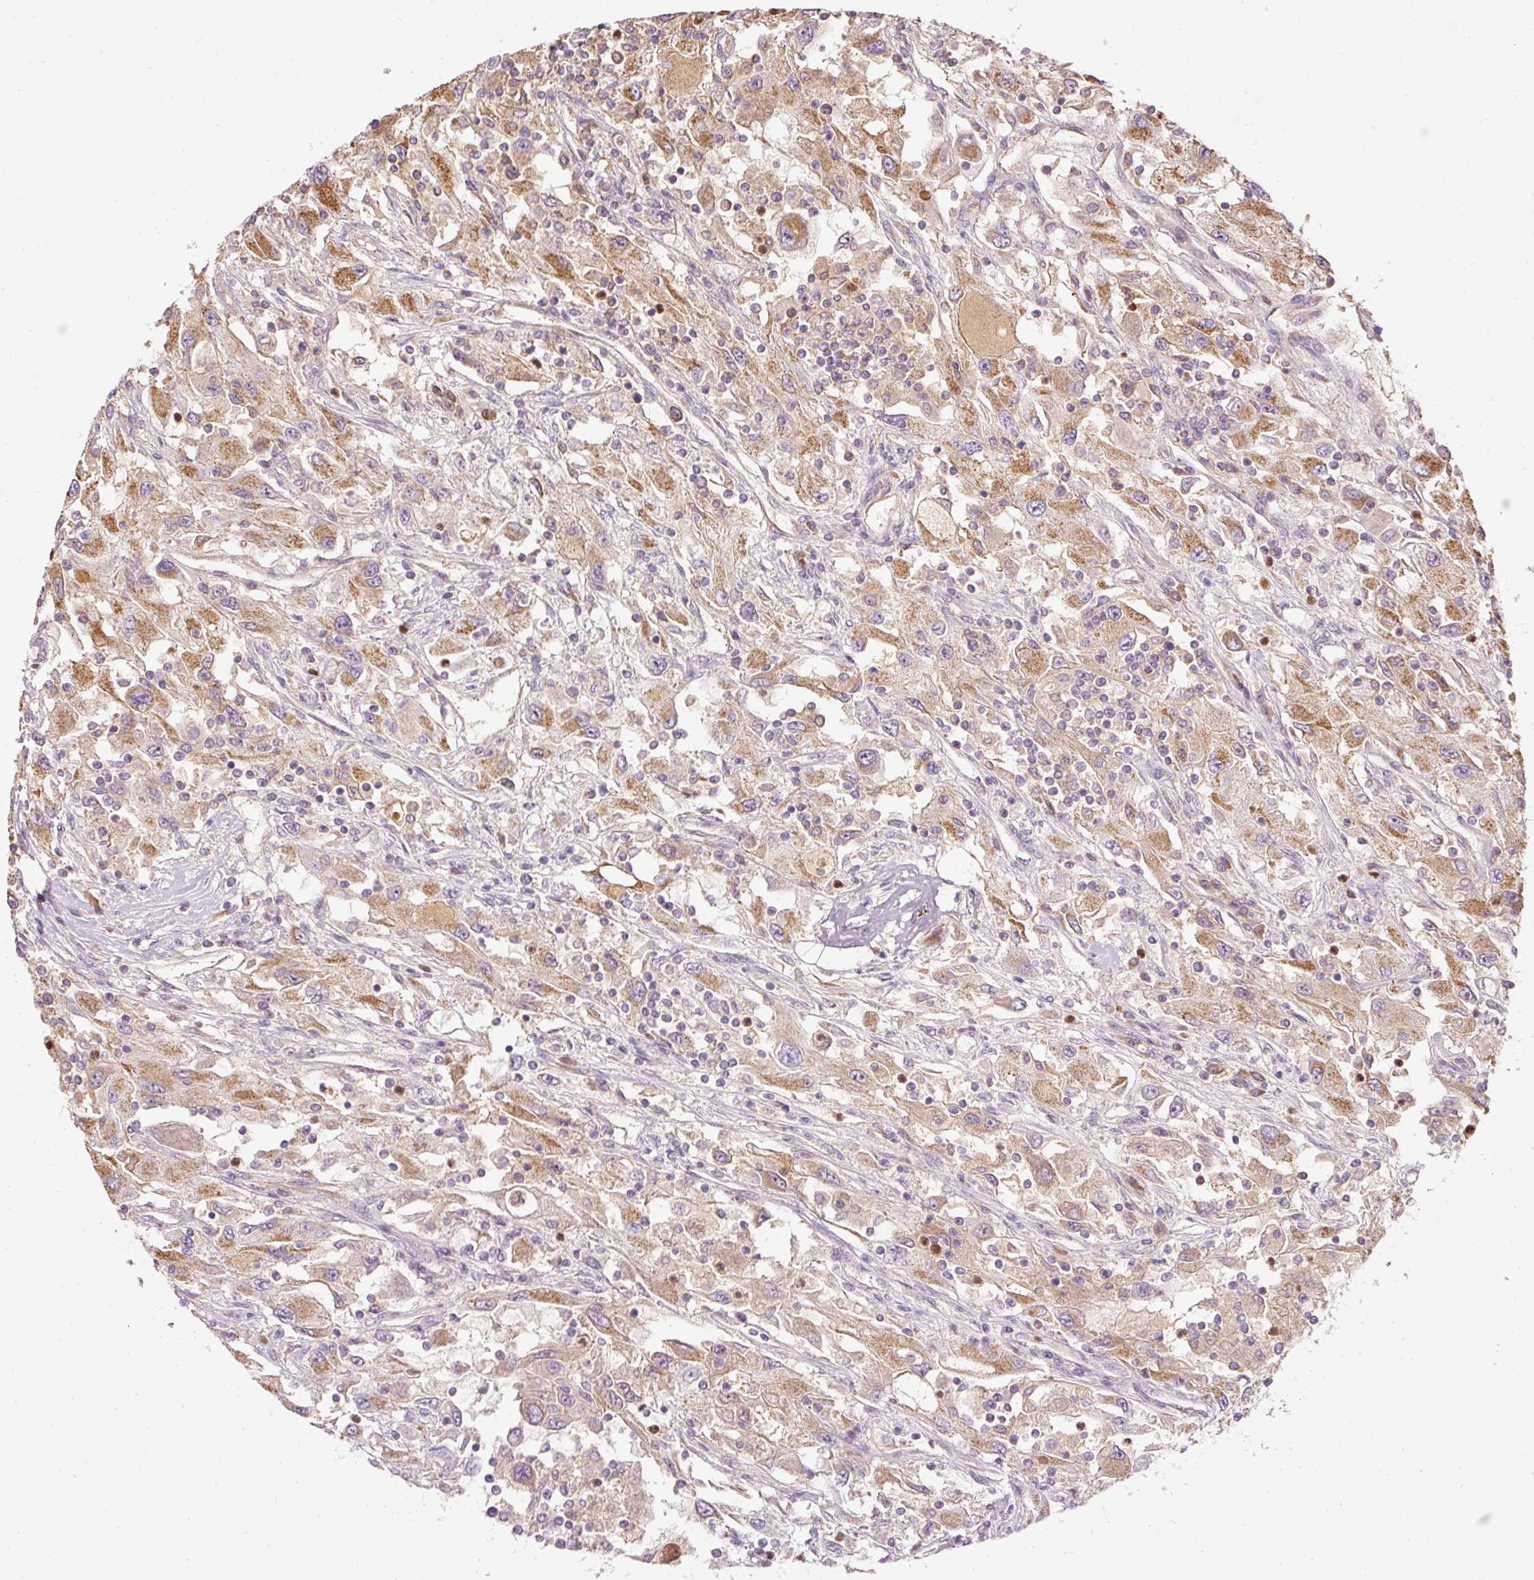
{"staining": {"intensity": "moderate", "quantity": ">75%", "location": "cytoplasmic/membranous"}, "tissue": "renal cancer", "cell_type": "Tumor cells", "image_type": "cancer", "snomed": [{"axis": "morphology", "description": "Adenocarcinoma, NOS"}, {"axis": "topography", "description": "Kidney"}], "caption": "Moderate cytoplasmic/membranous protein positivity is identified in approximately >75% of tumor cells in renal cancer (adenocarcinoma).", "gene": "PSENEN", "patient": {"sex": "female", "age": 67}}